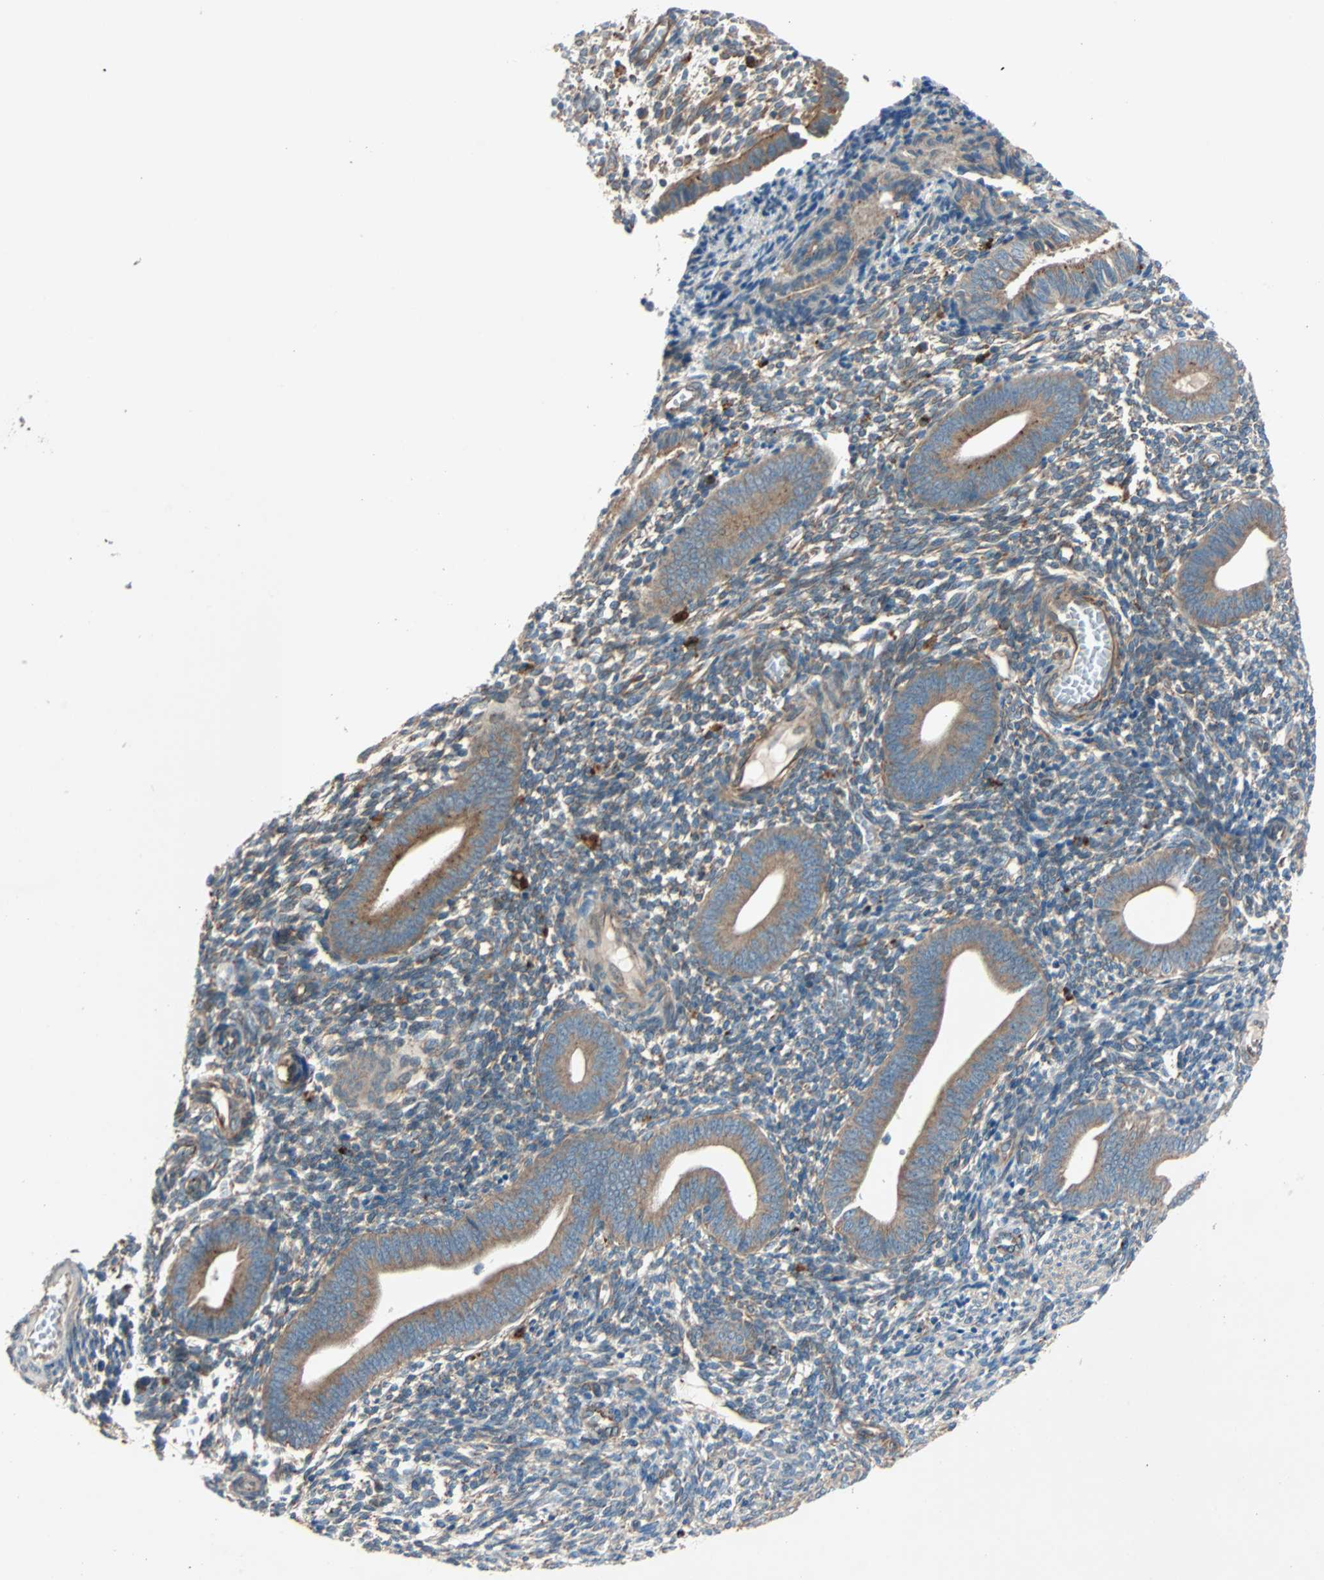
{"staining": {"intensity": "moderate", "quantity": "25%-75%", "location": "cytoplasmic/membranous"}, "tissue": "endometrium", "cell_type": "Cells in endometrial stroma", "image_type": "normal", "snomed": [{"axis": "morphology", "description": "Normal tissue, NOS"}, {"axis": "topography", "description": "Uterus"}, {"axis": "topography", "description": "Endometrium"}], "caption": "A medium amount of moderate cytoplasmic/membranous expression is present in approximately 25%-75% of cells in endometrial stroma in unremarkable endometrium. The staining was performed using DAB, with brown indicating positive protein expression. Nuclei are stained blue with hematoxylin.", "gene": "PHYH", "patient": {"sex": "female", "age": 33}}